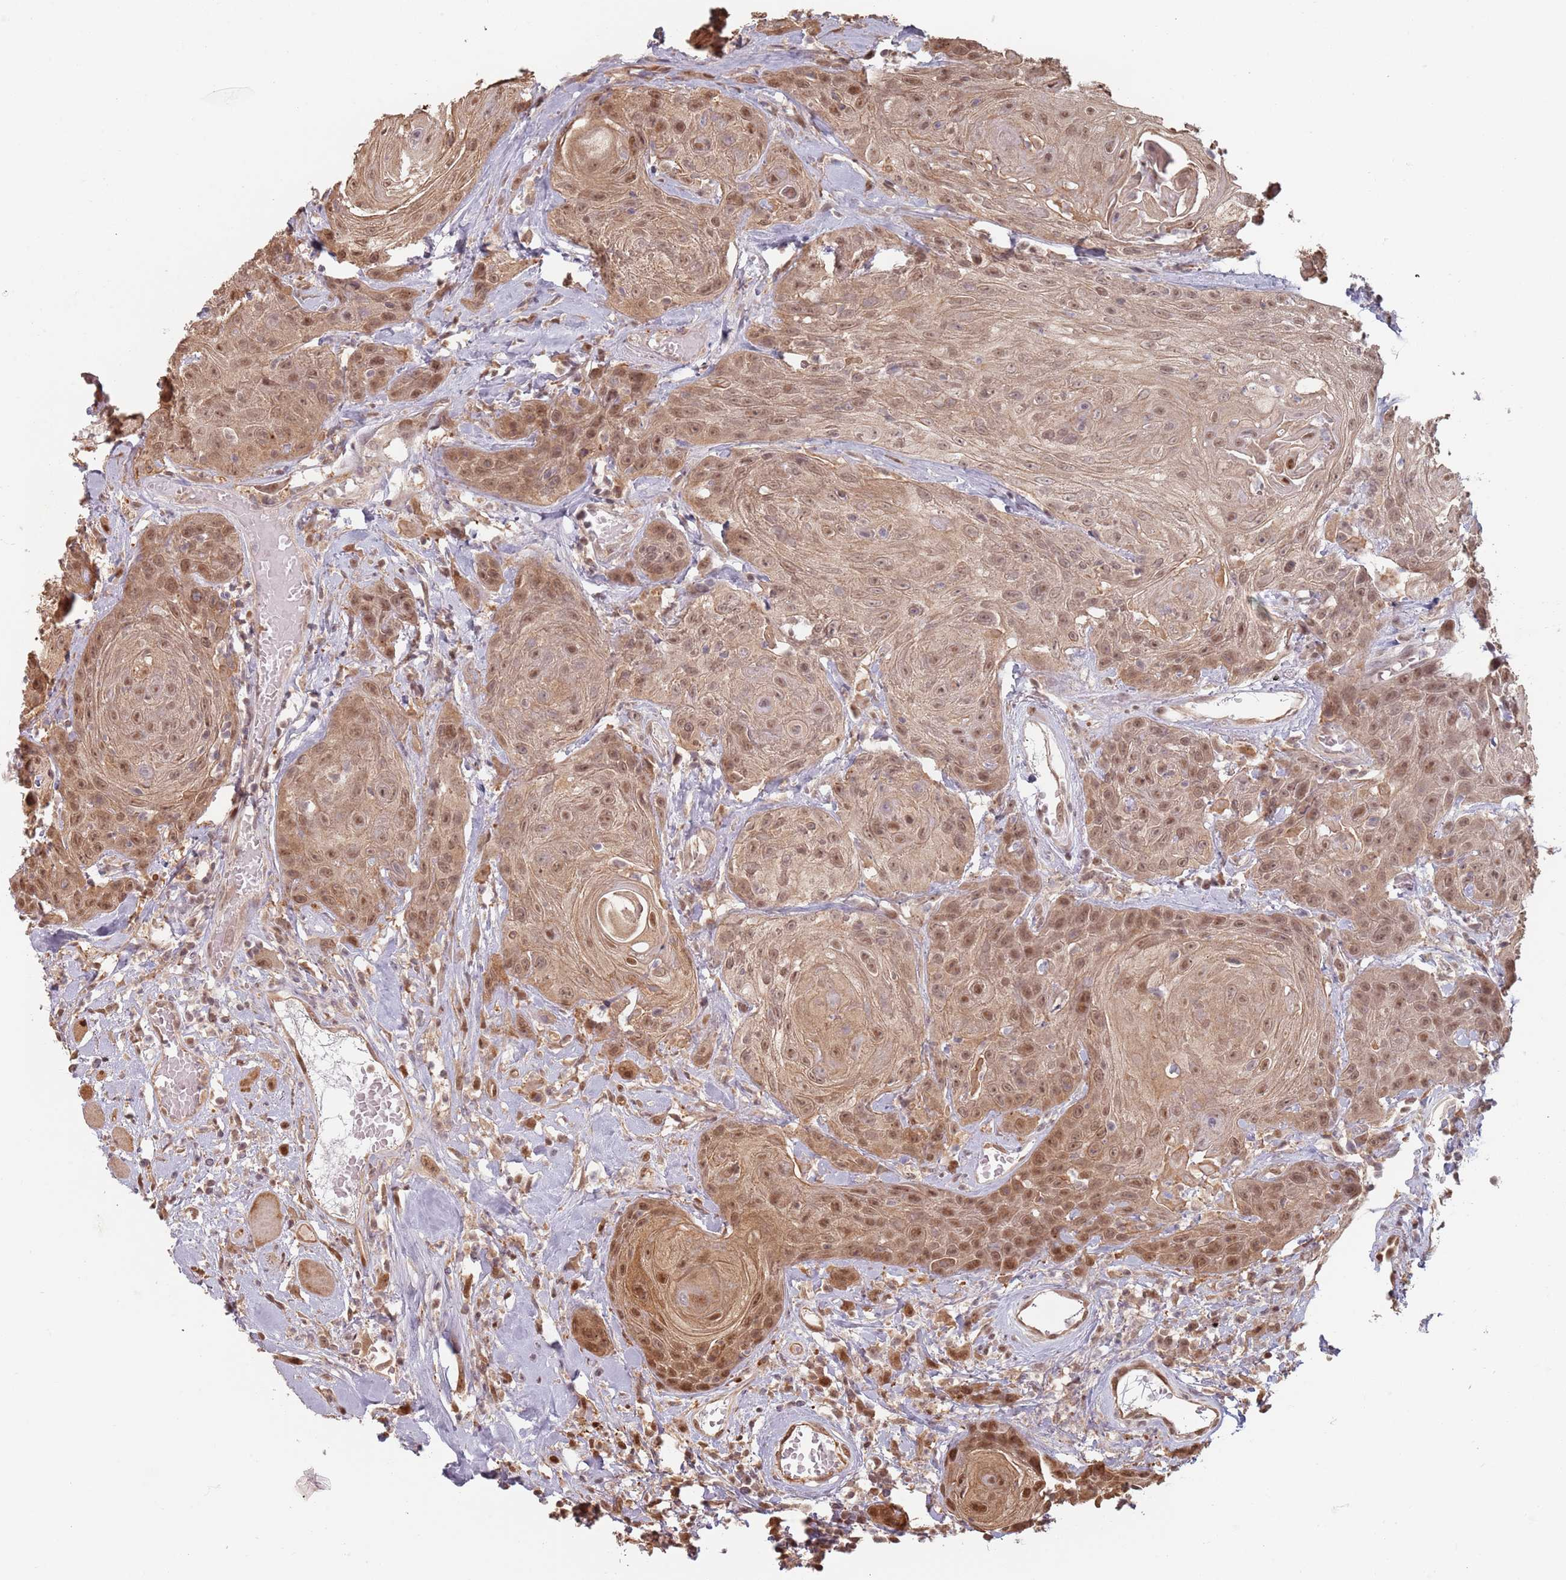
{"staining": {"intensity": "moderate", "quantity": ">75%", "location": "cytoplasmic/membranous,nuclear"}, "tissue": "head and neck cancer", "cell_type": "Tumor cells", "image_type": "cancer", "snomed": [{"axis": "morphology", "description": "Squamous cell carcinoma, NOS"}, {"axis": "topography", "description": "Head-Neck"}], "caption": "Protein staining by immunohistochemistry (IHC) reveals moderate cytoplasmic/membranous and nuclear staining in about >75% of tumor cells in head and neck squamous cell carcinoma.", "gene": "PLSCR5", "patient": {"sex": "female", "age": 59}}